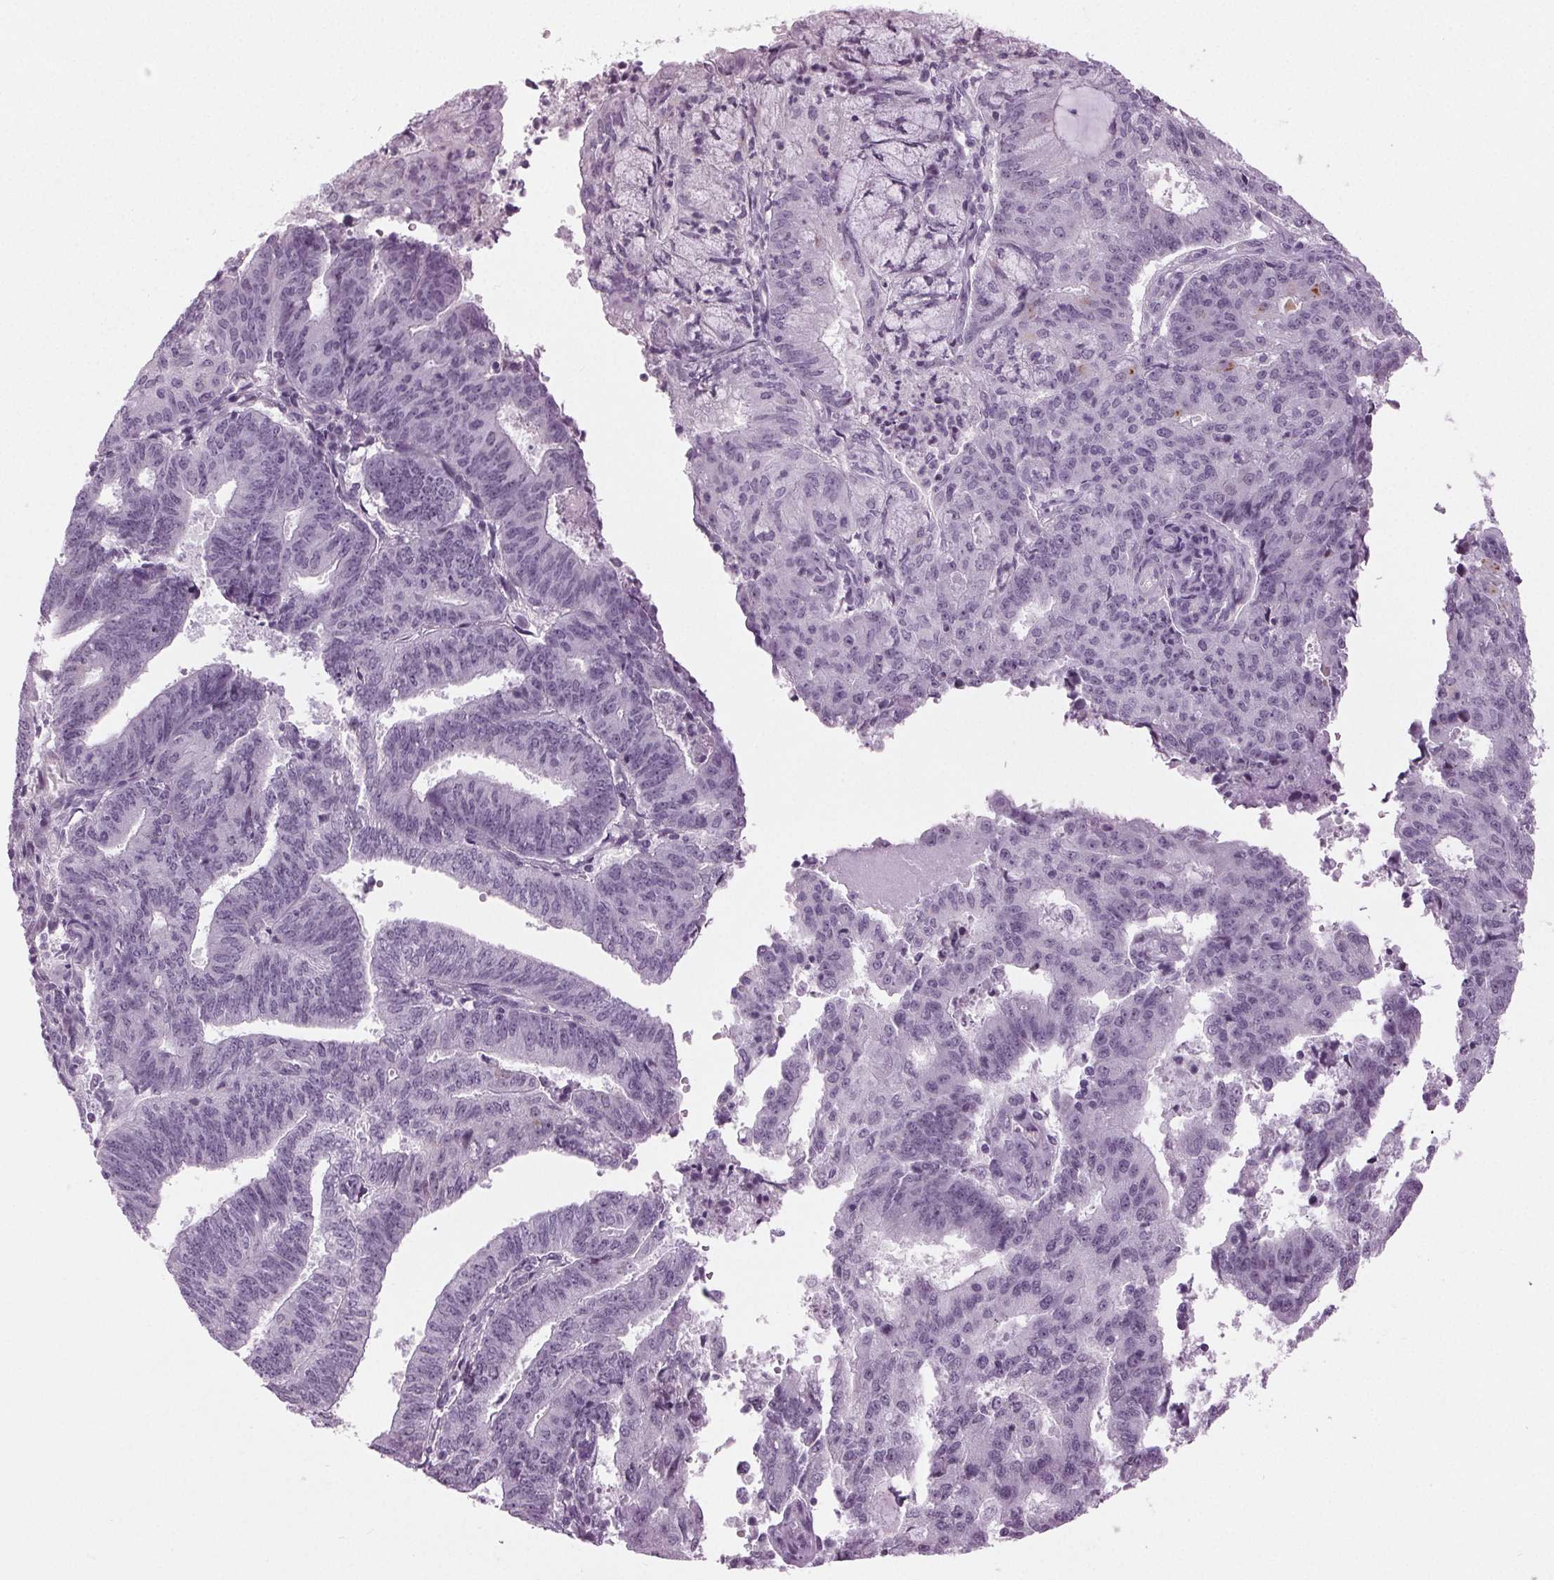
{"staining": {"intensity": "negative", "quantity": "none", "location": "none"}, "tissue": "endometrial cancer", "cell_type": "Tumor cells", "image_type": "cancer", "snomed": [{"axis": "morphology", "description": "Adenocarcinoma, NOS"}, {"axis": "topography", "description": "Endometrium"}], "caption": "This is a histopathology image of IHC staining of endometrial adenocarcinoma, which shows no expression in tumor cells.", "gene": "DNAH12", "patient": {"sex": "female", "age": 82}}